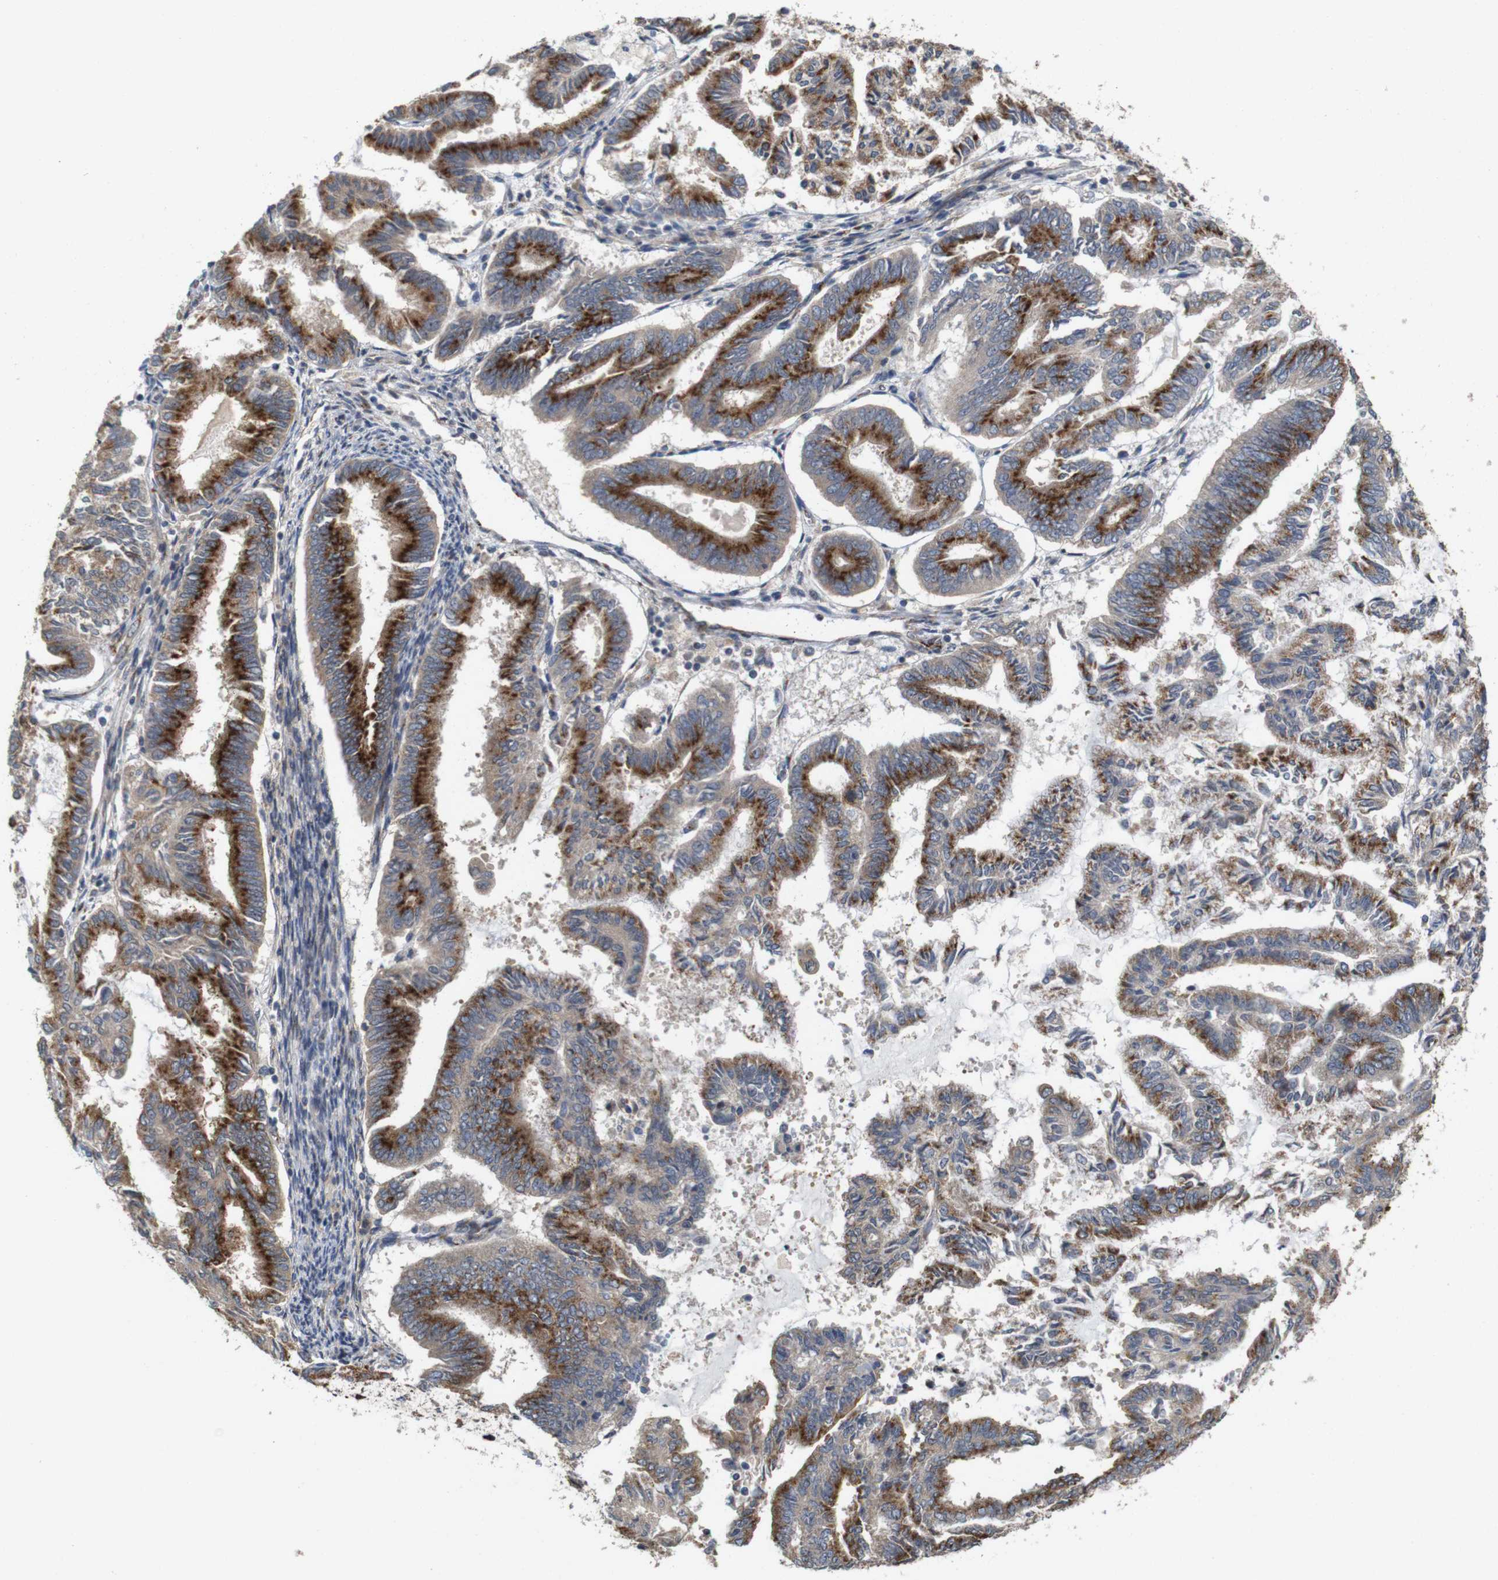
{"staining": {"intensity": "moderate", "quantity": ">75%", "location": "cytoplasmic/membranous"}, "tissue": "endometrial cancer", "cell_type": "Tumor cells", "image_type": "cancer", "snomed": [{"axis": "morphology", "description": "Adenocarcinoma, NOS"}, {"axis": "topography", "description": "Endometrium"}], "caption": "This photomicrograph shows immunohistochemistry staining of endometrial adenocarcinoma, with medium moderate cytoplasmic/membranous staining in about >75% of tumor cells.", "gene": "EFCAB14", "patient": {"sex": "female", "age": 86}}